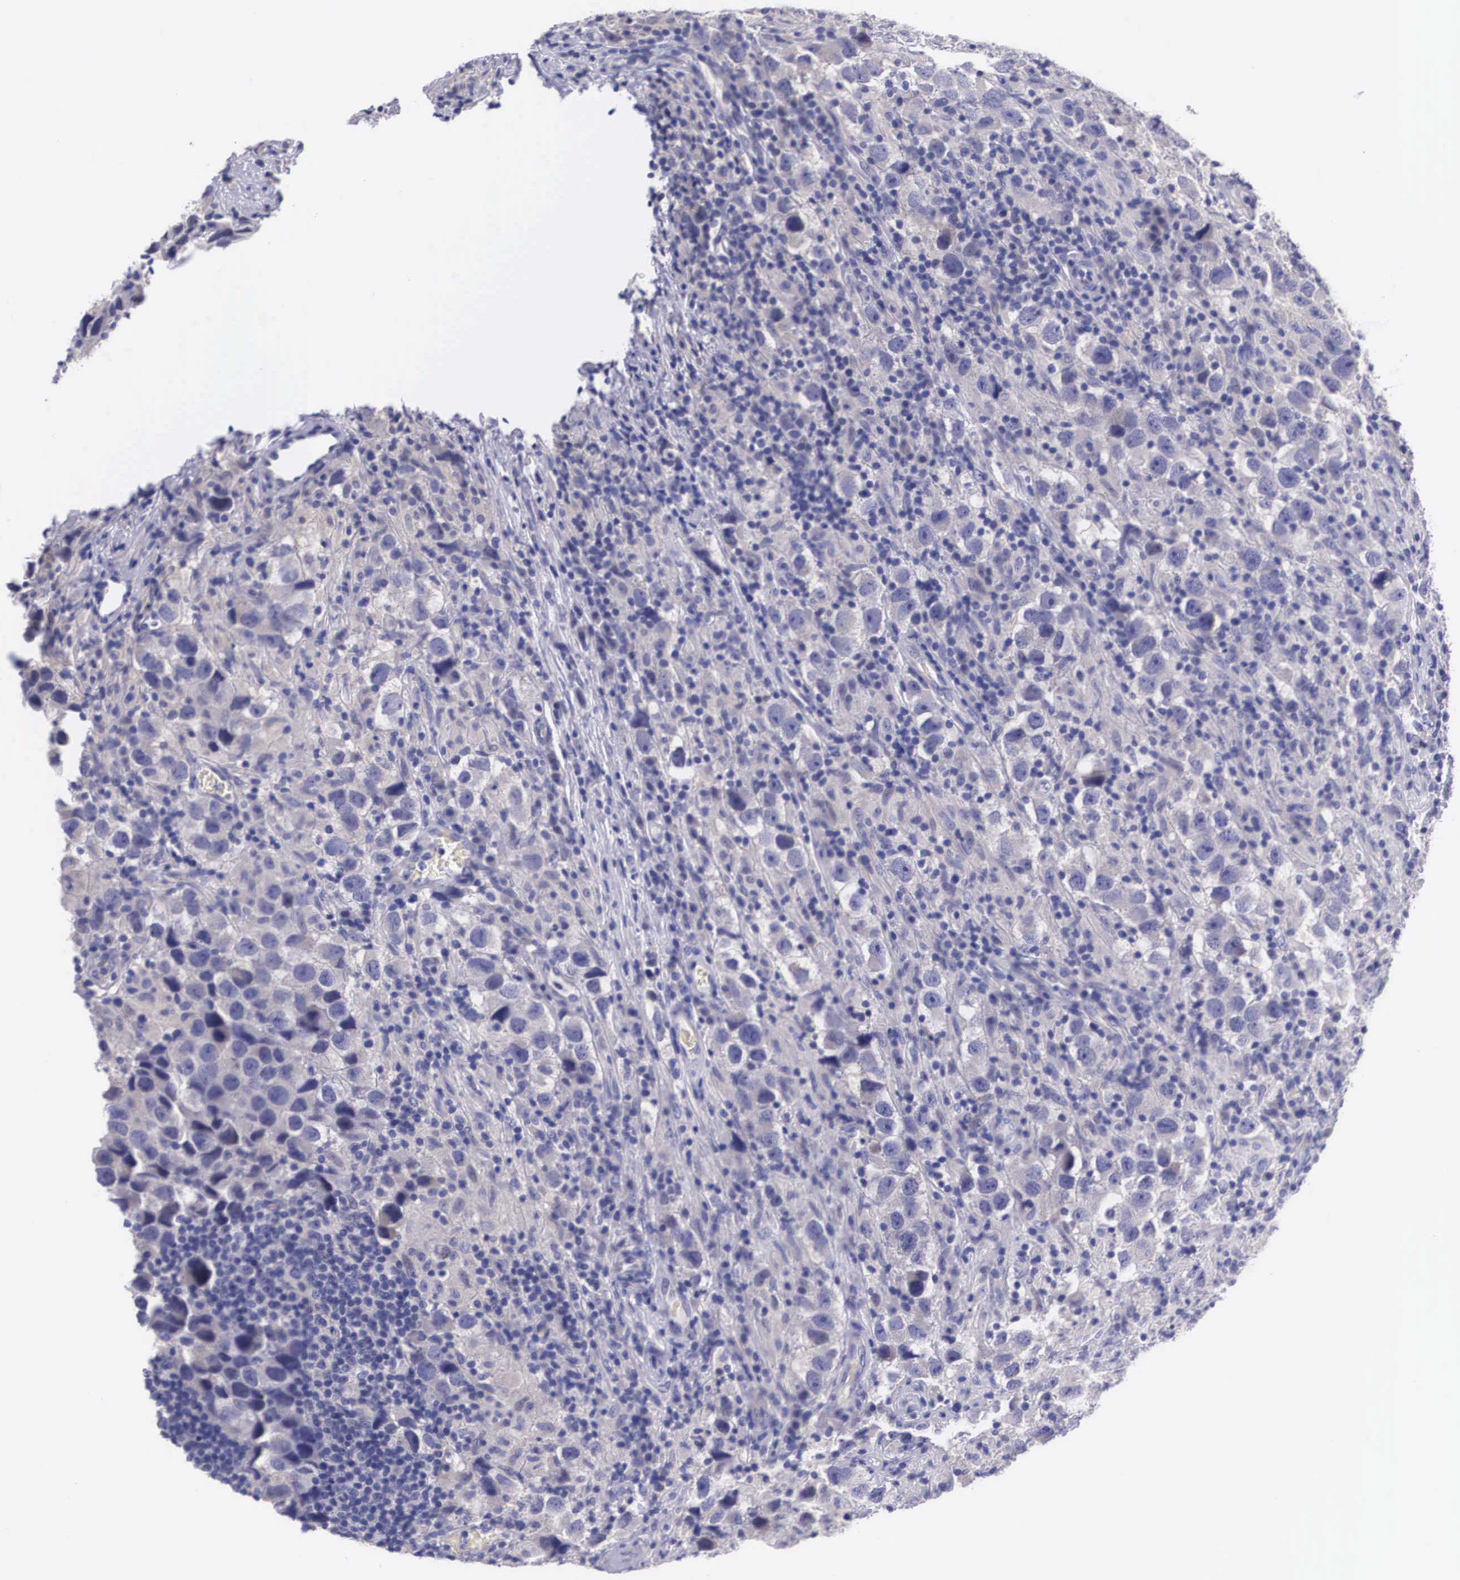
{"staining": {"intensity": "negative", "quantity": "none", "location": "none"}, "tissue": "testis cancer", "cell_type": "Tumor cells", "image_type": "cancer", "snomed": [{"axis": "morphology", "description": "Carcinoma, Embryonal, NOS"}, {"axis": "topography", "description": "Testis"}], "caption": "IHC of human testis embryonal carcinoma demonstrates no expression in tumor cells.", "gene": "OTX2", "patient": {"sex": "male", "age": 21}}